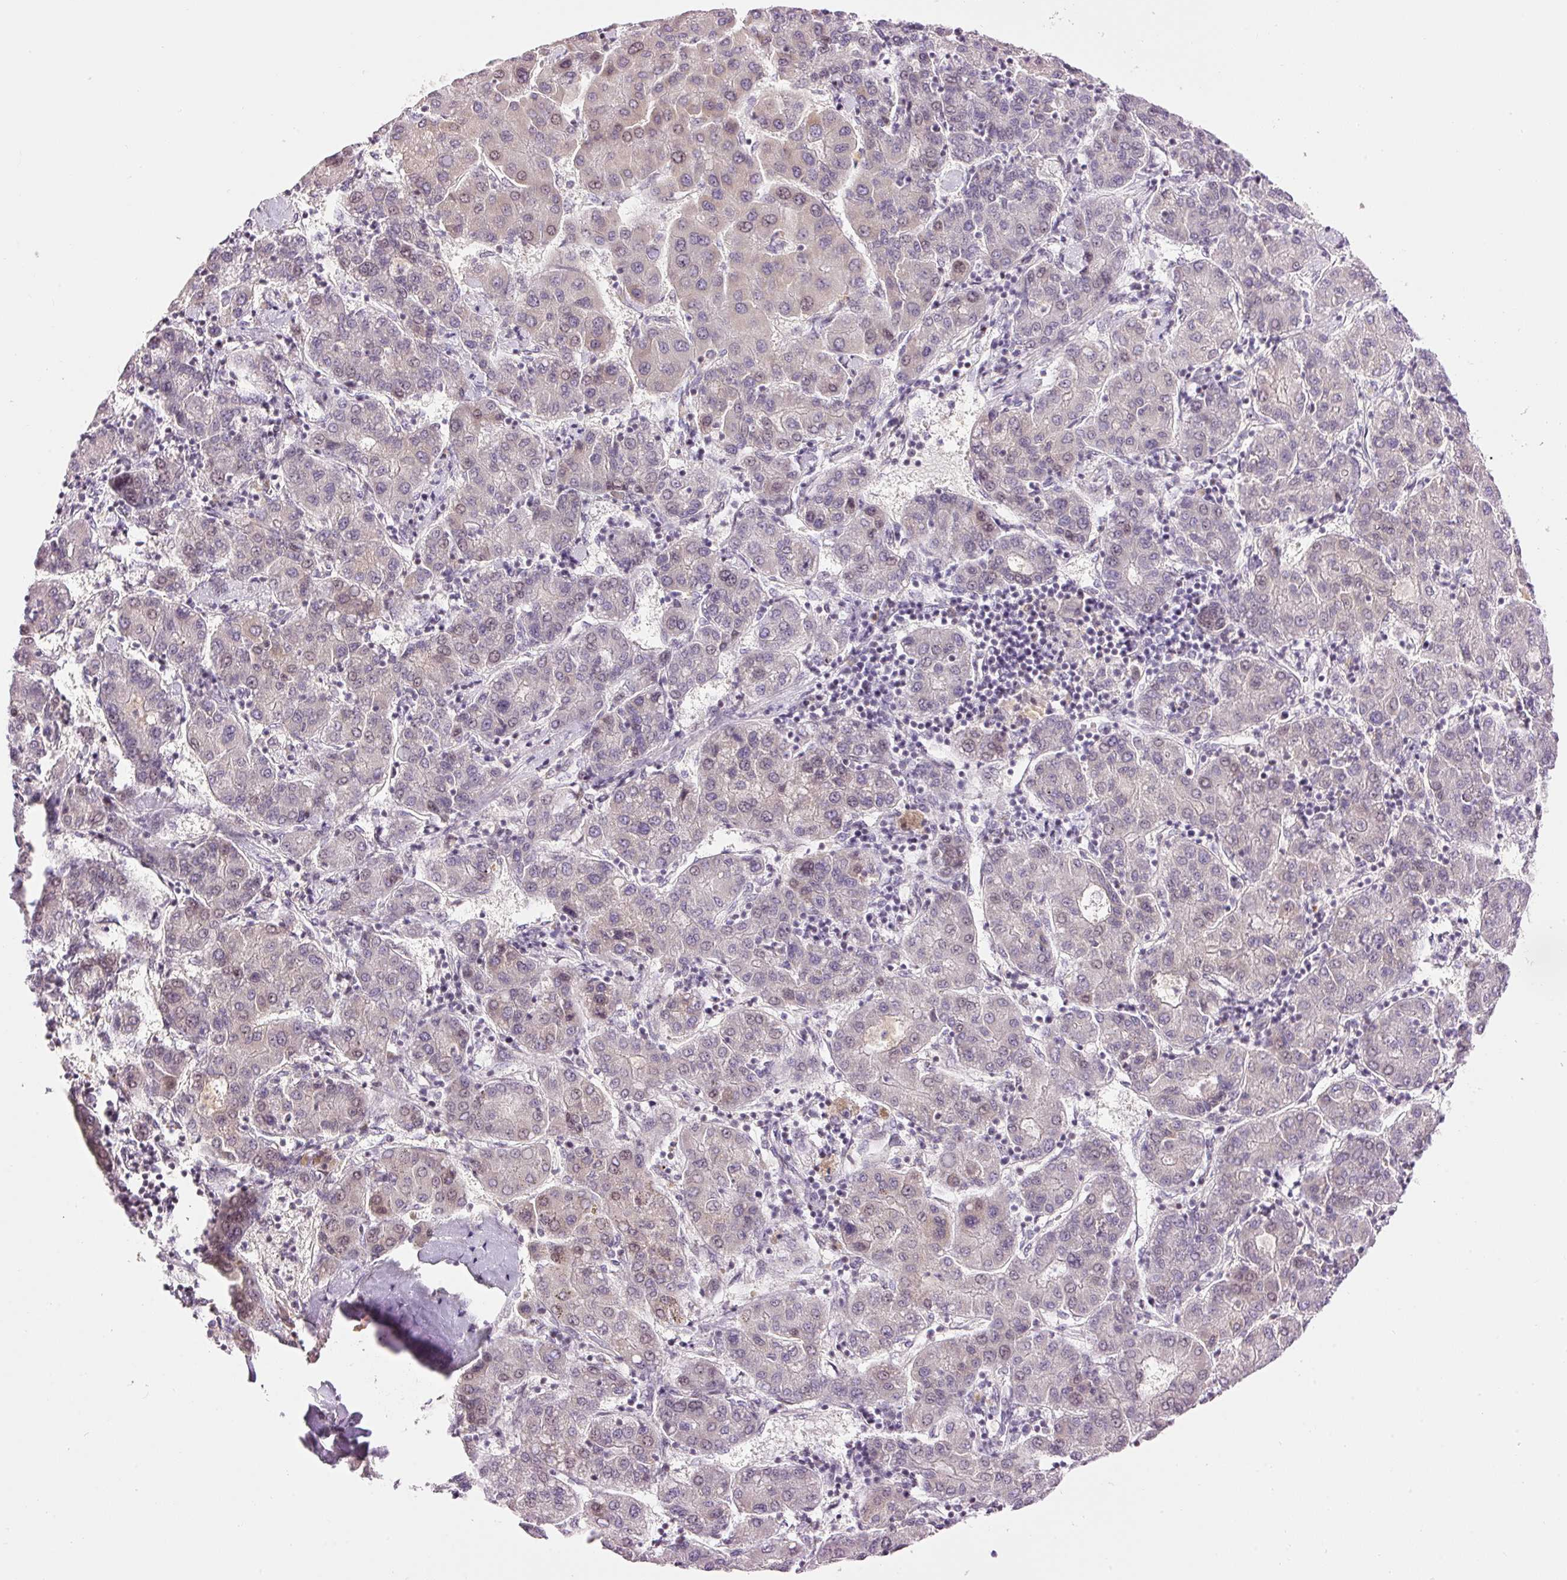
{"staining": {"intensity": "weak", "quantity": "<25%", "location": "nuclear"}, "tissue": "liver cancer", "cell_type": "Tumor cells", "image_type": "cancer", "snomed": [{"axis": "morphology", "description": "Carcinoma, Hepatocellular, NOS"}, {"axis": "topography", "description": "Liver"}], "caption": "This micrograph is of hepatocellular carcinoma (liver) stained with immunohistochemistry (IHC) to label a protein in brown with the nuclei are counter-stained blue. There is no positivity in tumor cells. (DAB (3,3'-diaminobenzidine) immunohistochemistry, high magnification).", "gene": "ABHD11", "patient": {"sex": "male", "age": 65}}